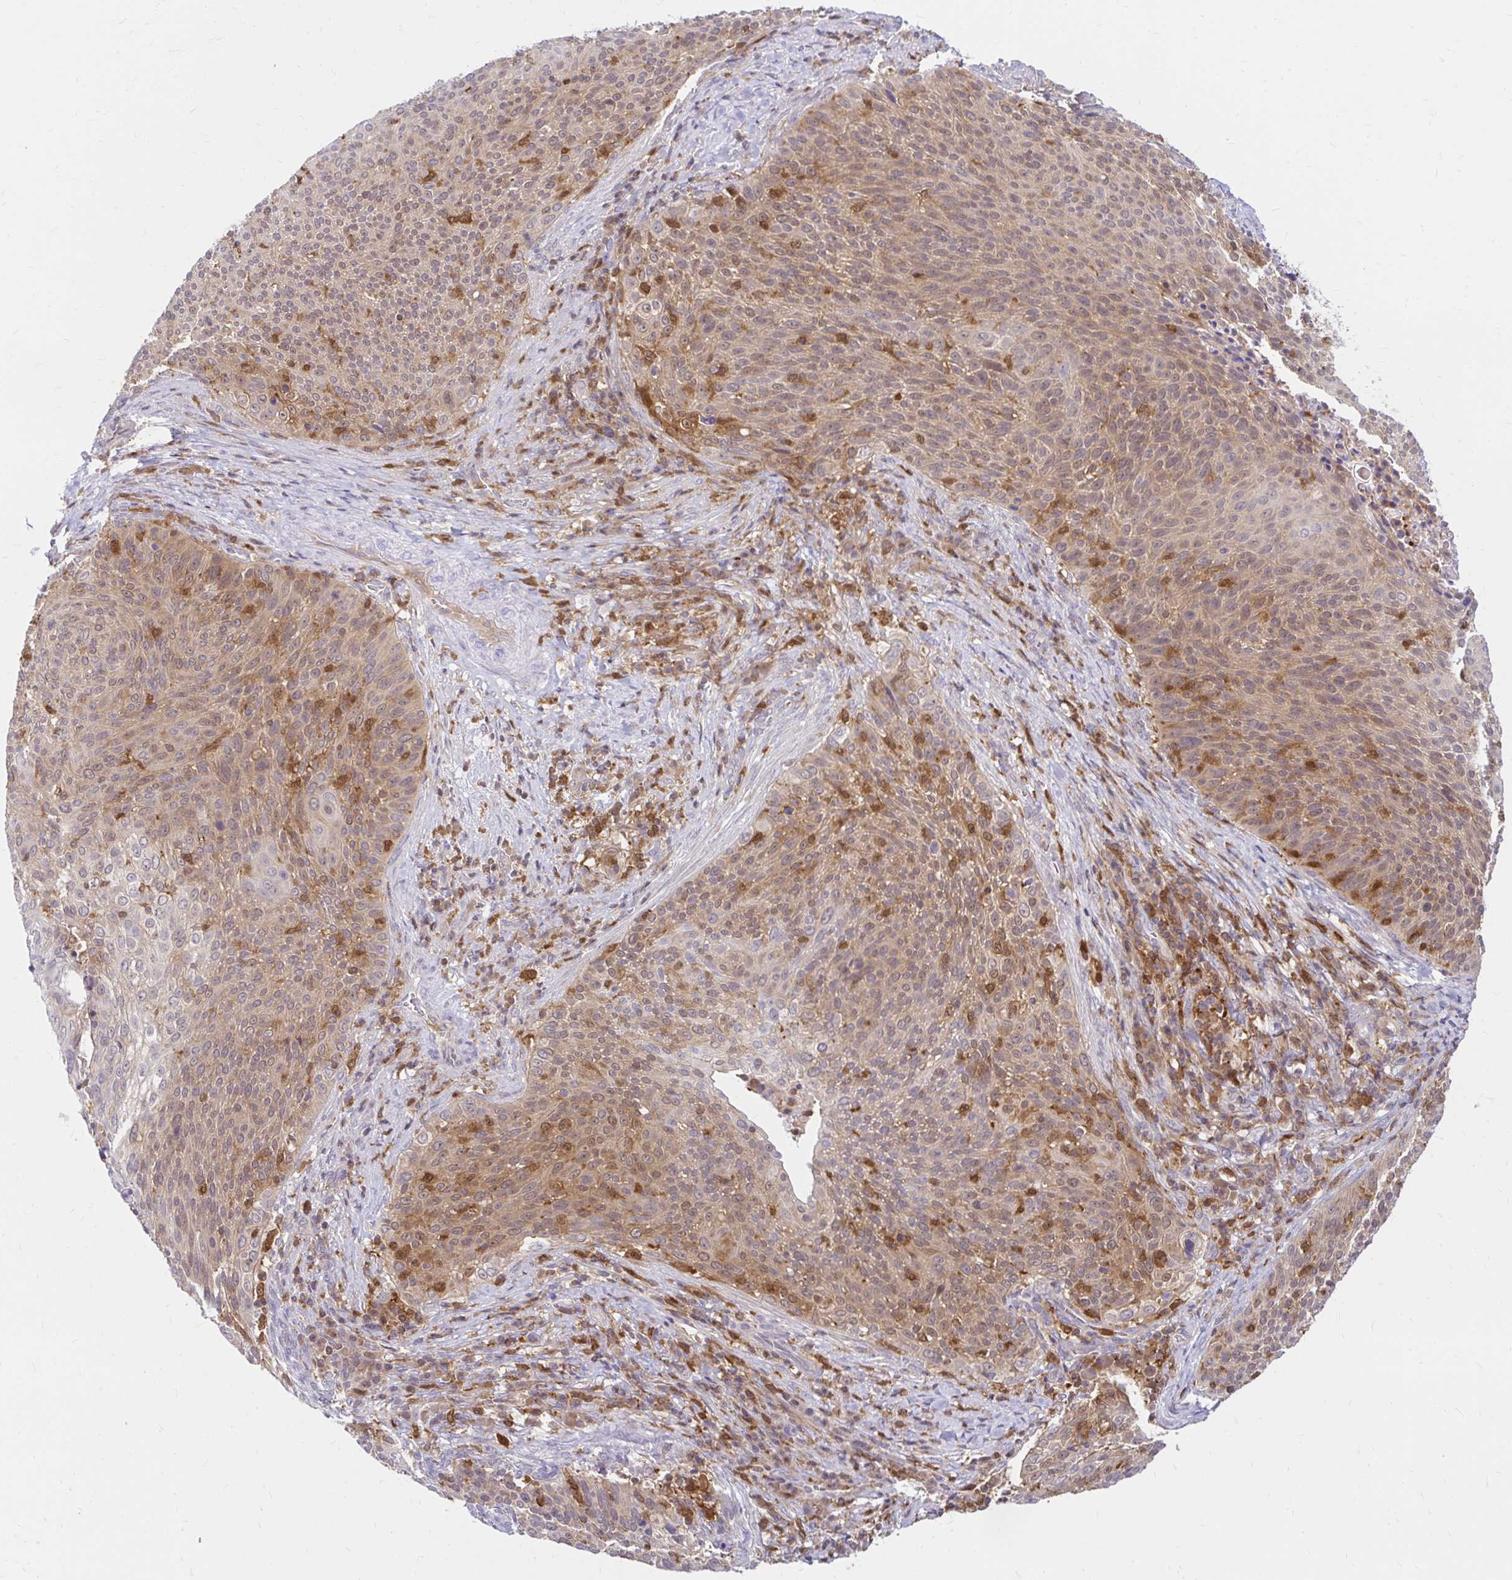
{"staining": {"intensity": "weak", "quantity": ">75%", "location": "cytoplasmic/membranous"}, "tissue": "cervical cancer", "cell_type": "Tumor cells", "image_type": "cancer", "snomed": [{"axis": "morphology", "description": "Squamous cell carcinoma, NOS"}, {"axis": "topography", "description": "Cervix"}], "caption": "Squamous cell carcinoma (cervical) stained with a protein marker displays weak staining in tumor cells.", "gene": "PYCARD", "patient": {"sex": "female", "age": 31}}